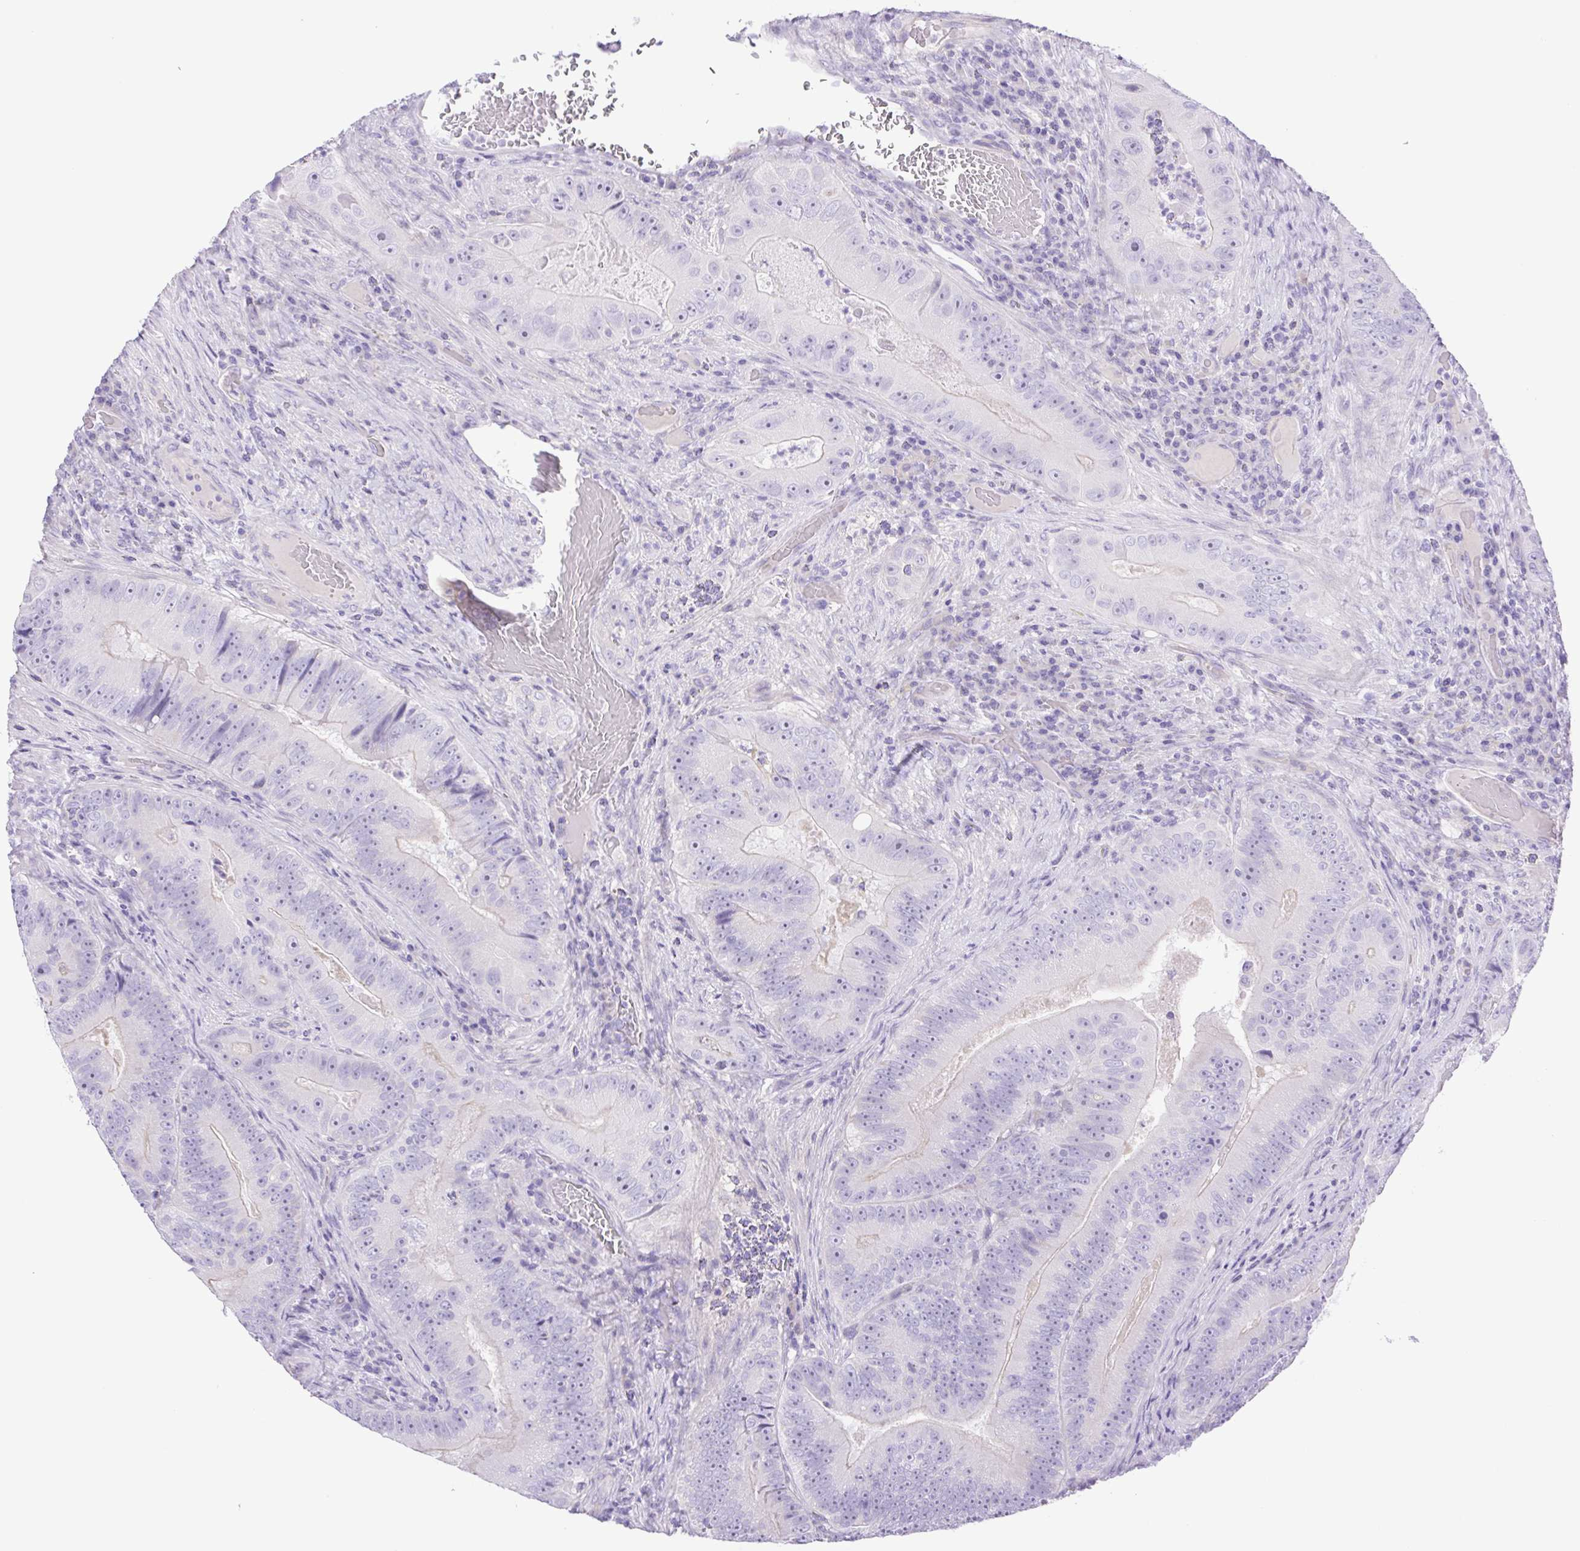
{"staining": {"intensity": "negative", "quantity": "none", "location": "none"}, "tissue": "colorectal cancer", "cell_type": "Tumor cells", "image_type": "cancer", "snomed": [{"axis": "morphology", "description": "Adenocarcinoma, NOS"}, {"axis": "topography", "description": "Colon"}], "caption": "An immunohistochemistry photomicrograph of colorectal cancer (adenocarcinoma) is shown. There is no staining in tumor cells of colorectal cancer (adenocarcinoma). (DAB (3,3'-diaminobenzidine) immunohistochemistry (IHC), high magnification).", "gene": "CDSN", "patient": {"sex": "female", "age": 86}}